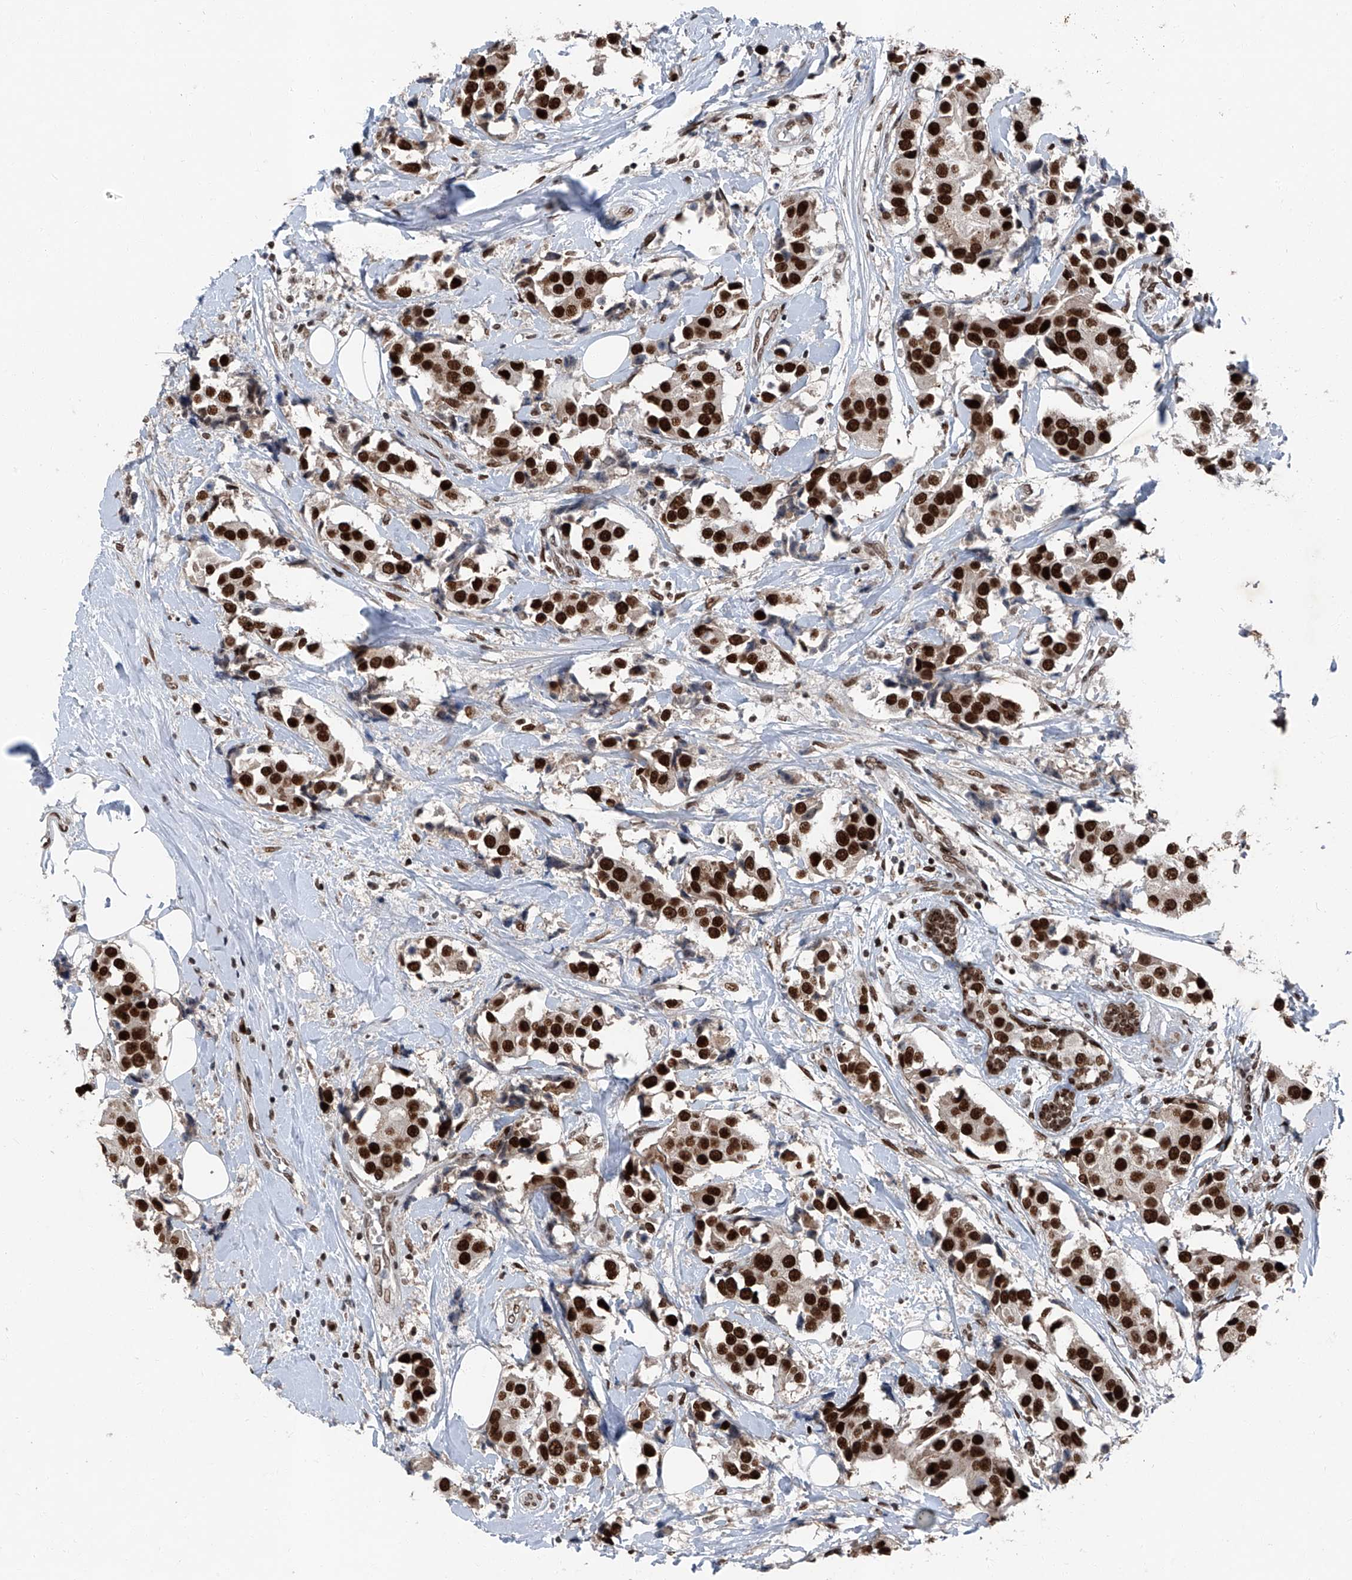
{"staining": {"intensity": "strong", "quantity": ">75%", "location": "nuclear"}, "tissue": "breast cancer", "cell_type": "Tumor cells", "image_type": "cancer", "snomed": [{"axis": "morphology", "description": "Normal tissue, NOS"}, {"axis": "morphology", "description": "Duct carcinoma"}, {"axis": "topography", "description": "Breast"}], "caption": "Protein expression analysis of breast cancer shows strong nuclear positivity in about >75% of tumor cells. Using DAB (3,3'-diaminobenzidine) (brown) and hematoxylin (blue) stains, captured at high magnification using brightfield microscopy.", "gene": "BMI1", "patient": {"sex": "female", "age": 39}}